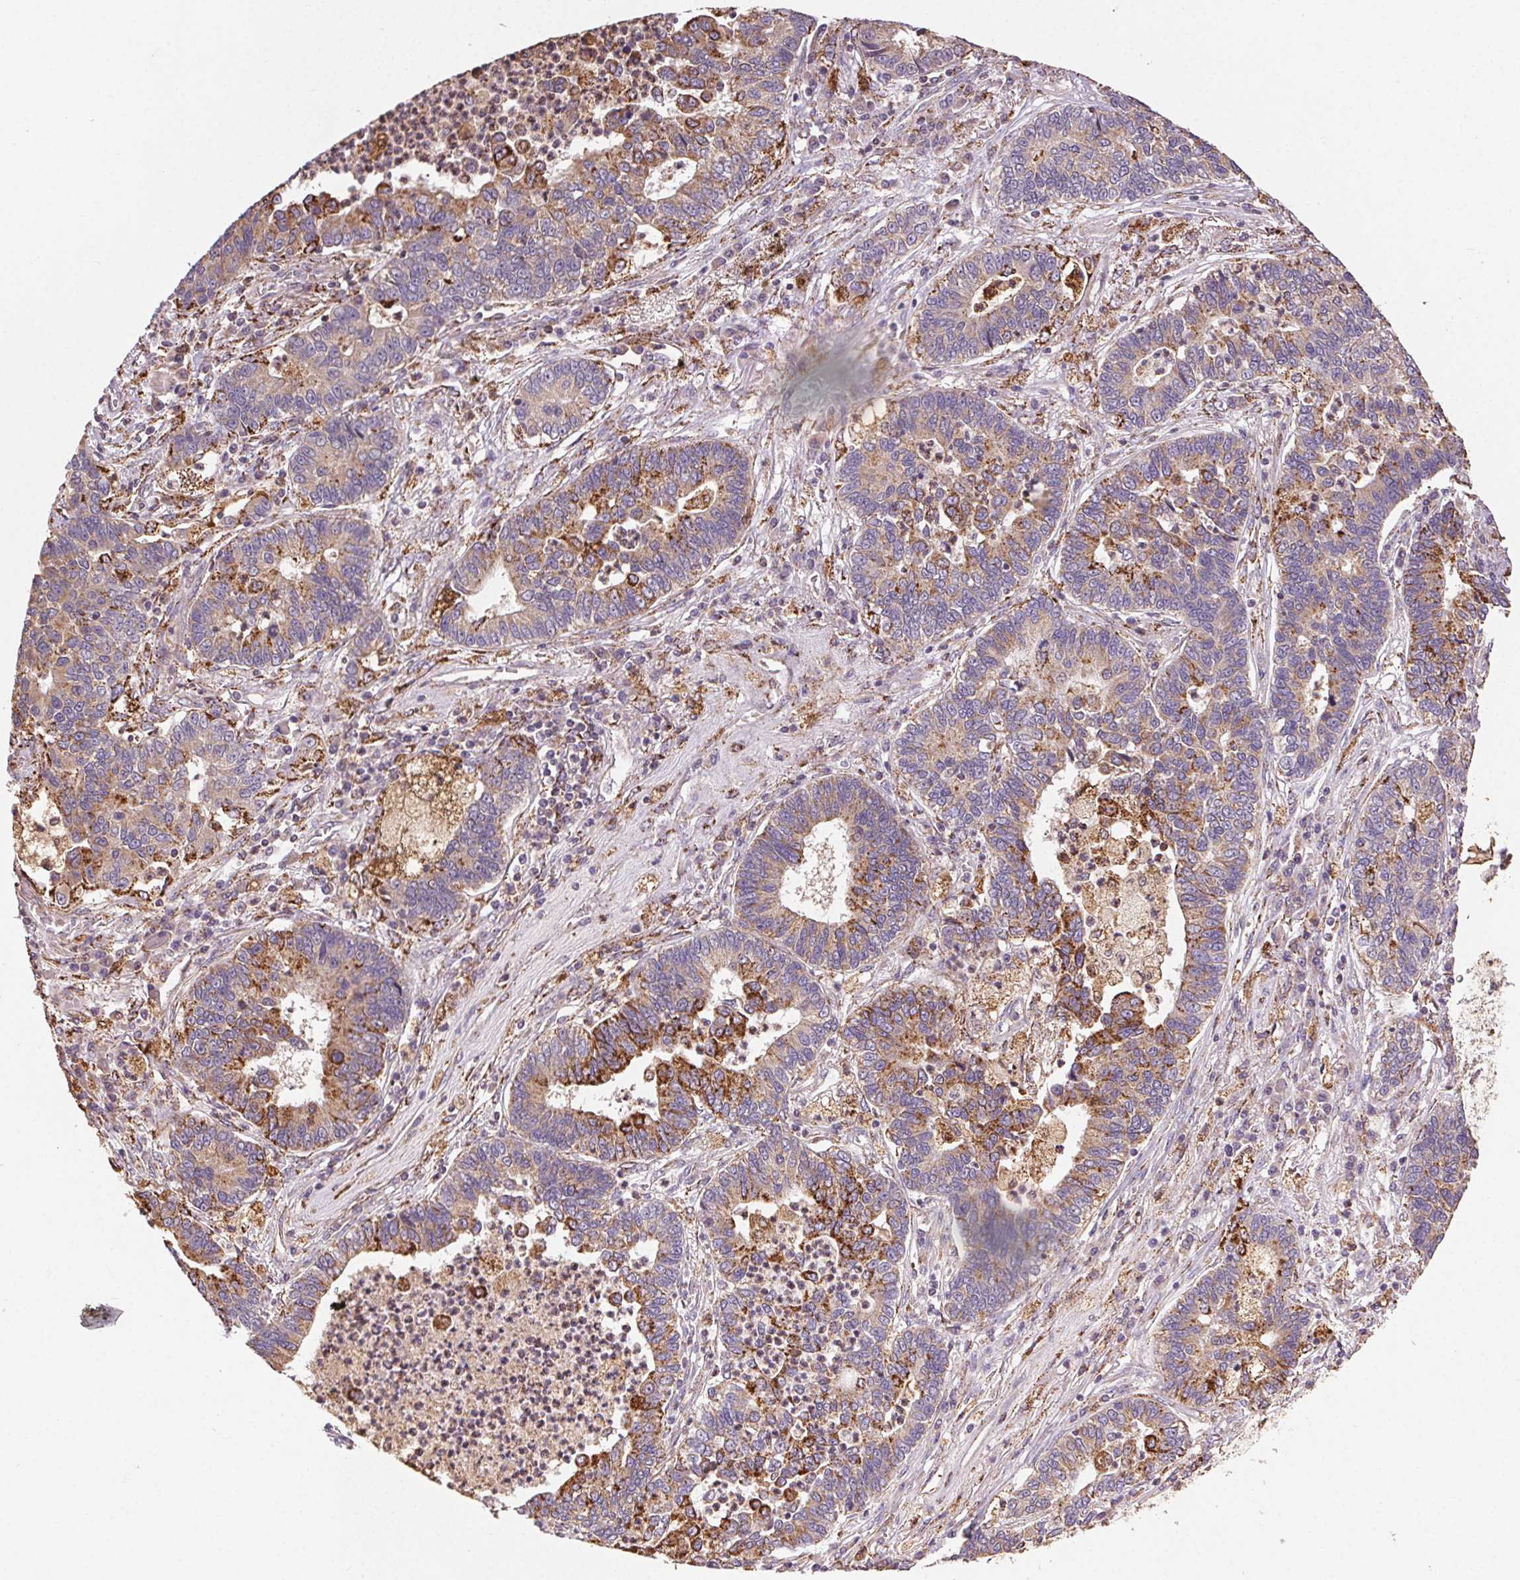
{"staining": {"intensity": "moderate", "quantity": "25%-75%", "location": "cytoplasmic/membranous"}, "tissue": "lung cancer", "cell_type": "Tumor cells", "image_type": "cancer", "snomed": [{"axis": "morphology", "description": "Adenocarcinoma, NOS"}, {"axis": "topography", "description": "Lung"}], "caption": "IHC histopathology image of human lung cancer (adenocarcinoma) stained for a protein (brown), which exhibits medium levels of moderate cytoplasmic/membranous positivity in approximately 25%-75% of tumor cells.", "gene": "FNBP1L", "patient": {"sex": "female", "age": 57}}